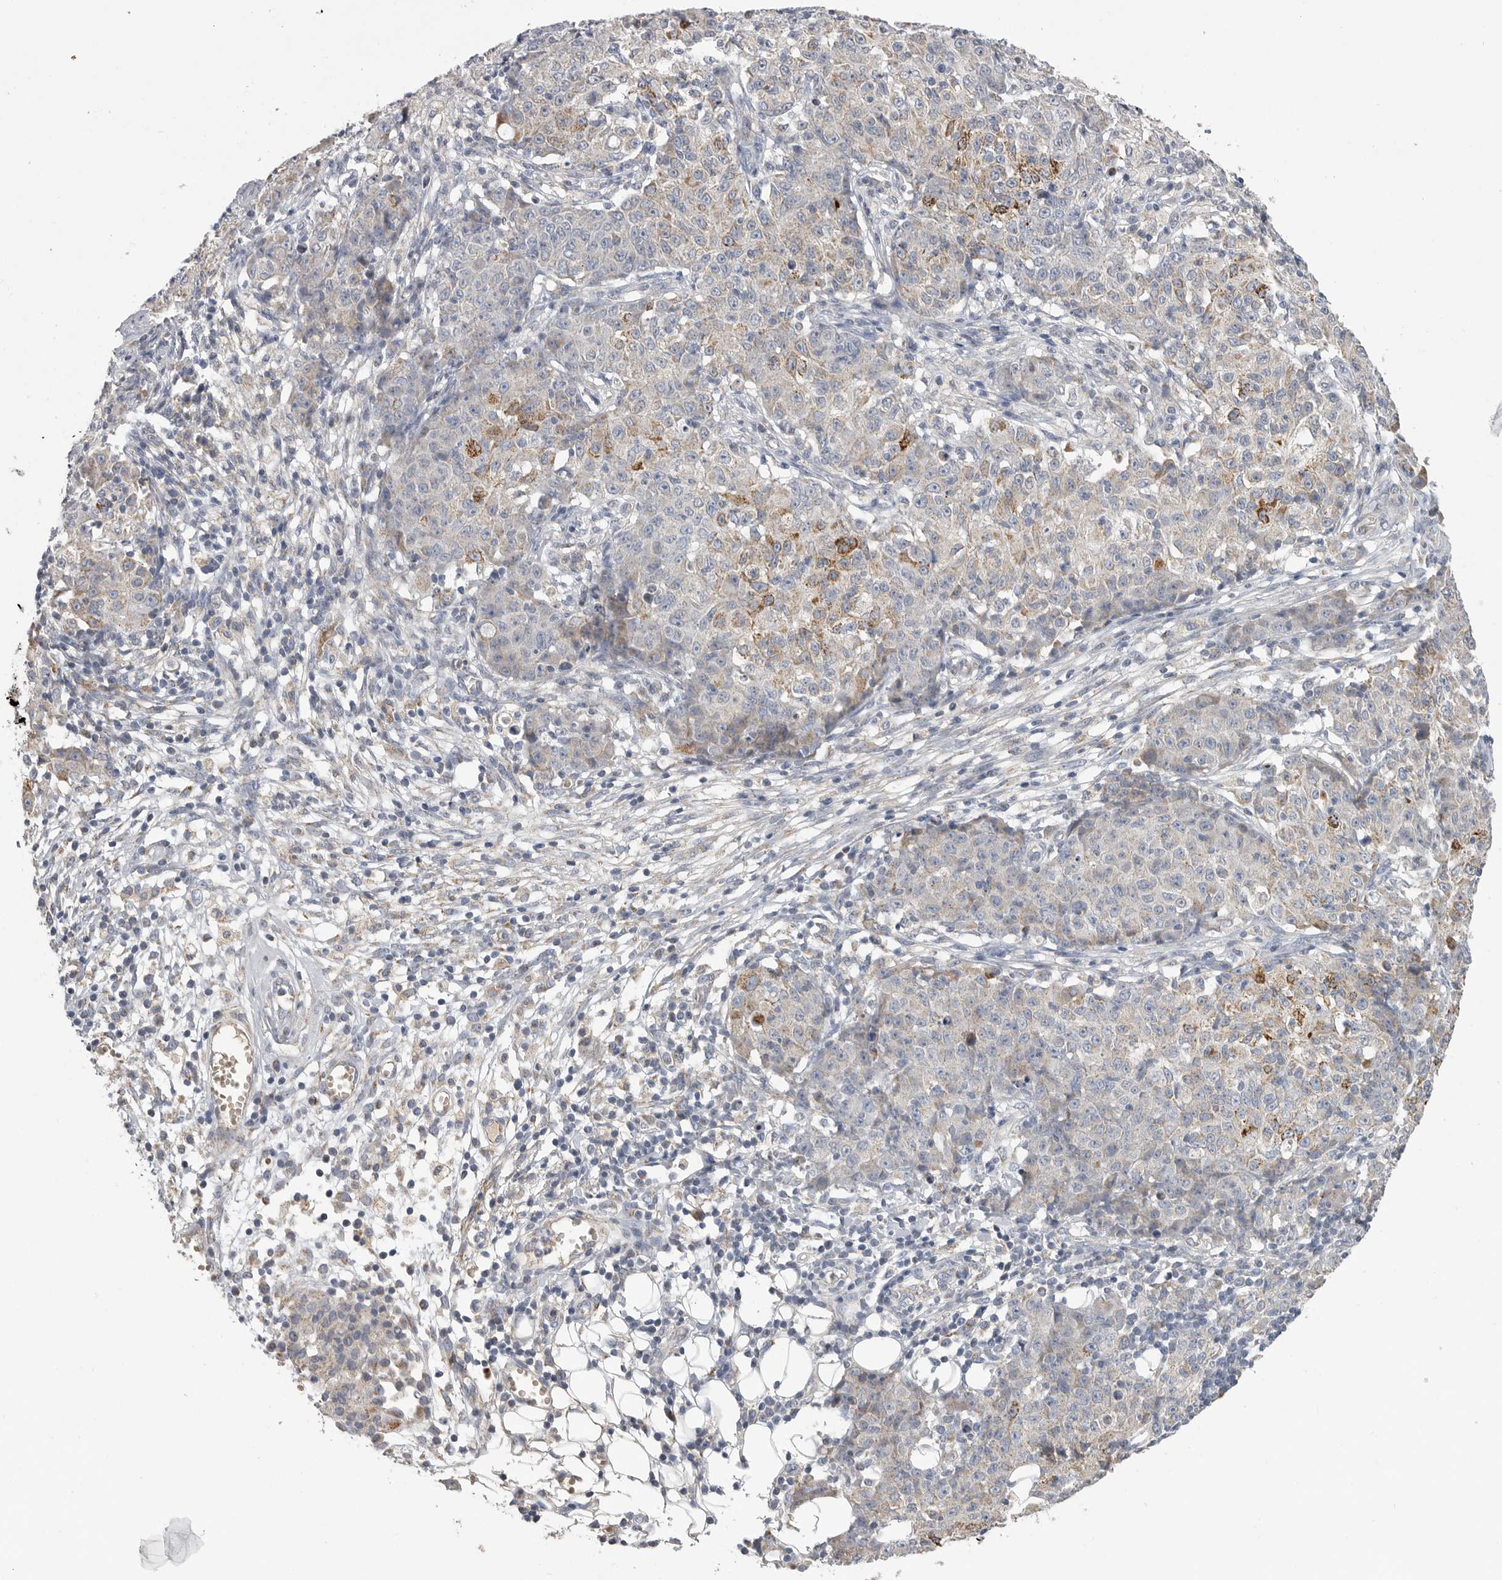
{"staining": {"intensity": "moderate", "quantity": "25%-75%", "location": "cytoplasmic/membranous"}, "tissue": "ovarian cancer", "cell_type": "Tumor cells", "image_type": "cancer", "snomed": [{"axis": "morphology", "description": "Carcinoma, endometroid"}, {"axis": "topography", "description": "Ovary"}], "caption": "The immunohistochemical stain highlights moderate cytoplasmic/membranous staining in tumor cells of endometroid carcinoma (ovarian) tissue. The staining was performed using DAB (3,3'-diaminobenzidine), with brown indicating positive protein expression. Nuclei are stained blue with hematoxylin.", "gene": "SDC3", "patient": {"sex": "female", "age": 42}}